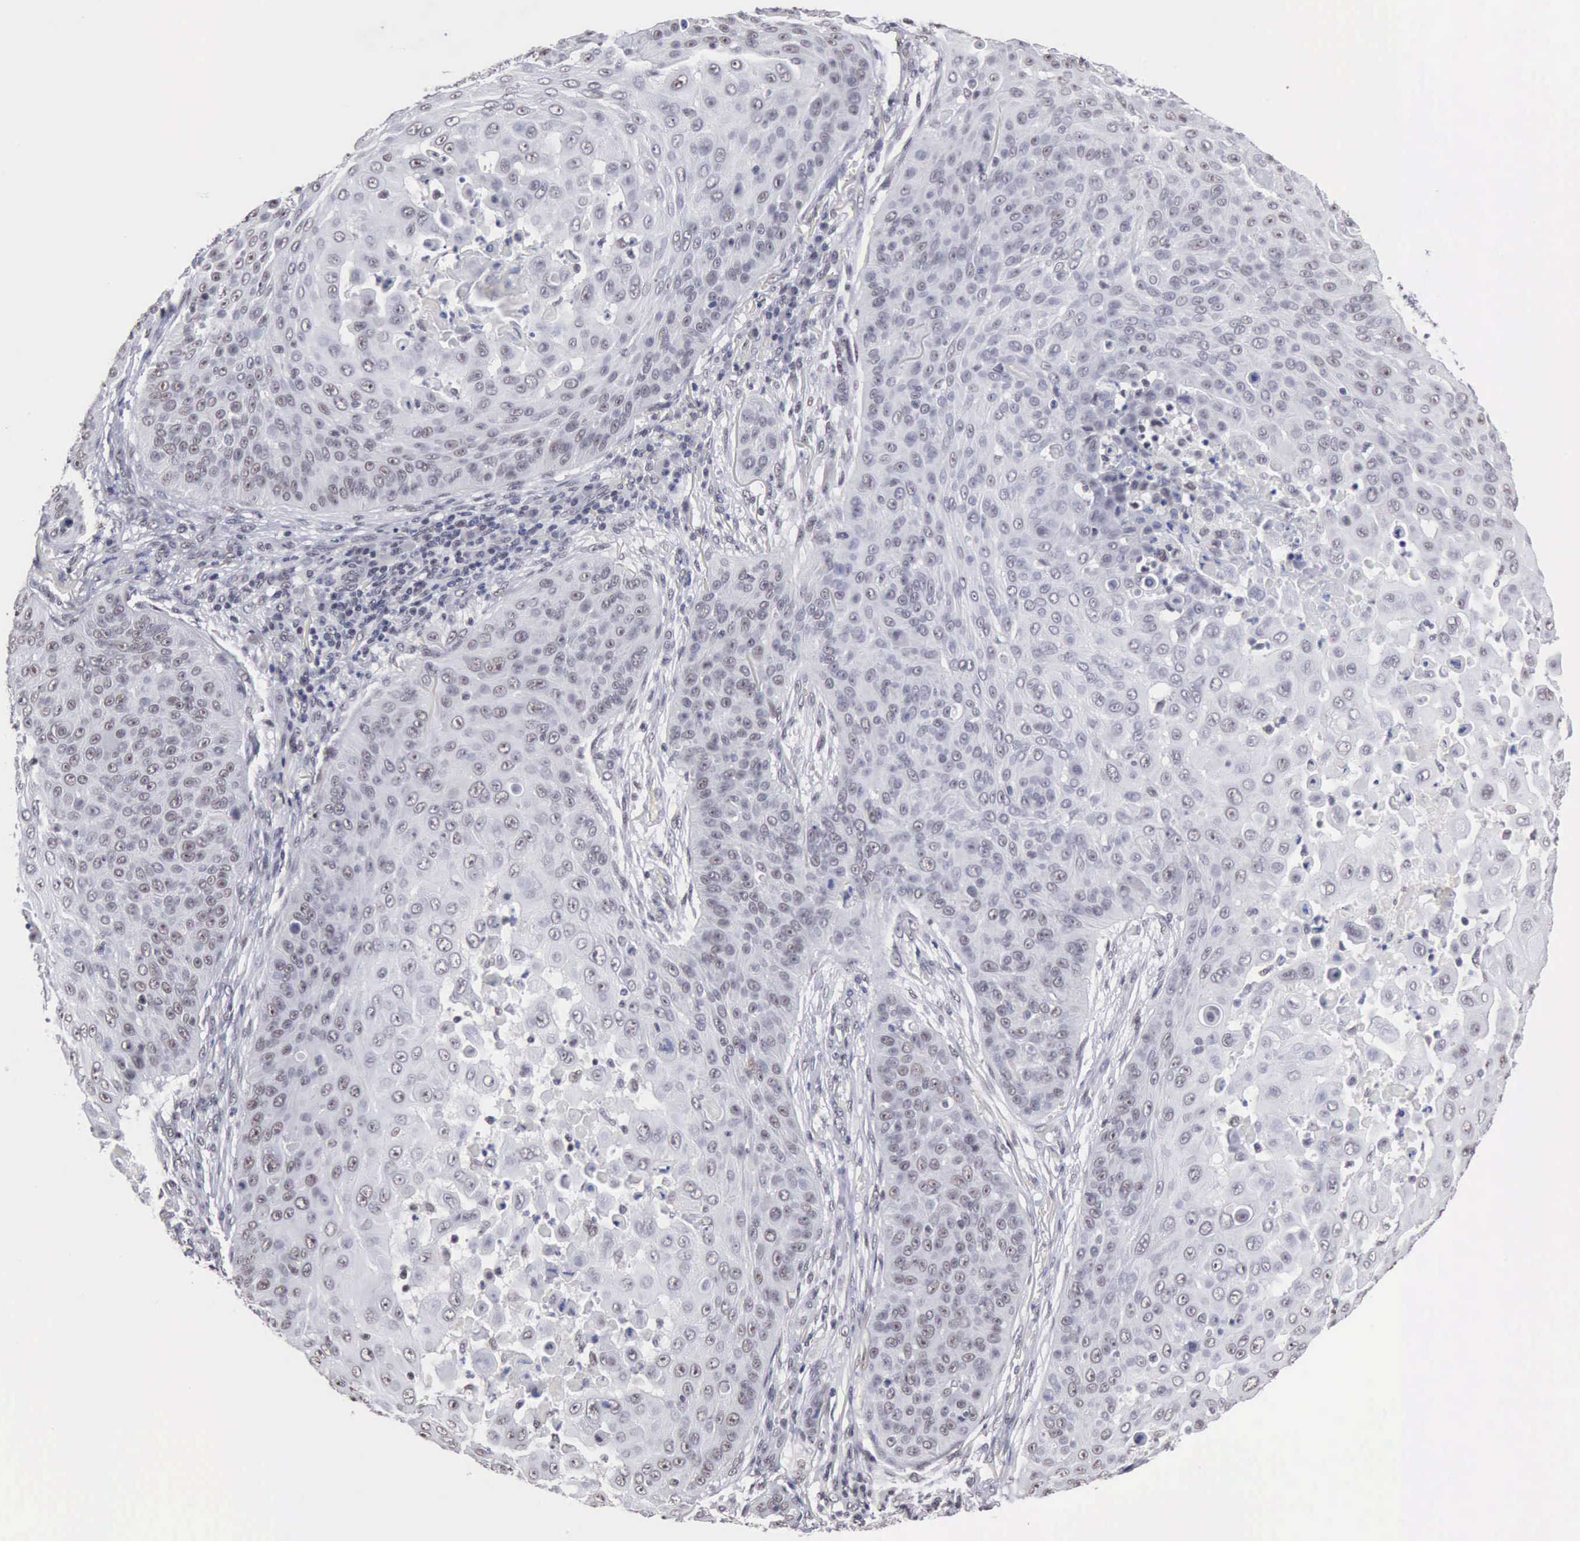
{"staining": {"intensity": "weak", "quantity": "<25%", "location": "nuclear"}, "tissue": "skin cancer", "cell_type": "Tumor cells", "image_type": "cancer", "snomed": [{"axis": "morphology", "description": "Squamous cell carcinoma, NOS"}, {"axis": "topography", "description": "Skin"}], "caption": "Tumor cells are negative for brown protein staining in skin cancer (squamous cell carcinoma).", "gene": "TAF1", "patient": {"sex": "male", "age": 82}}